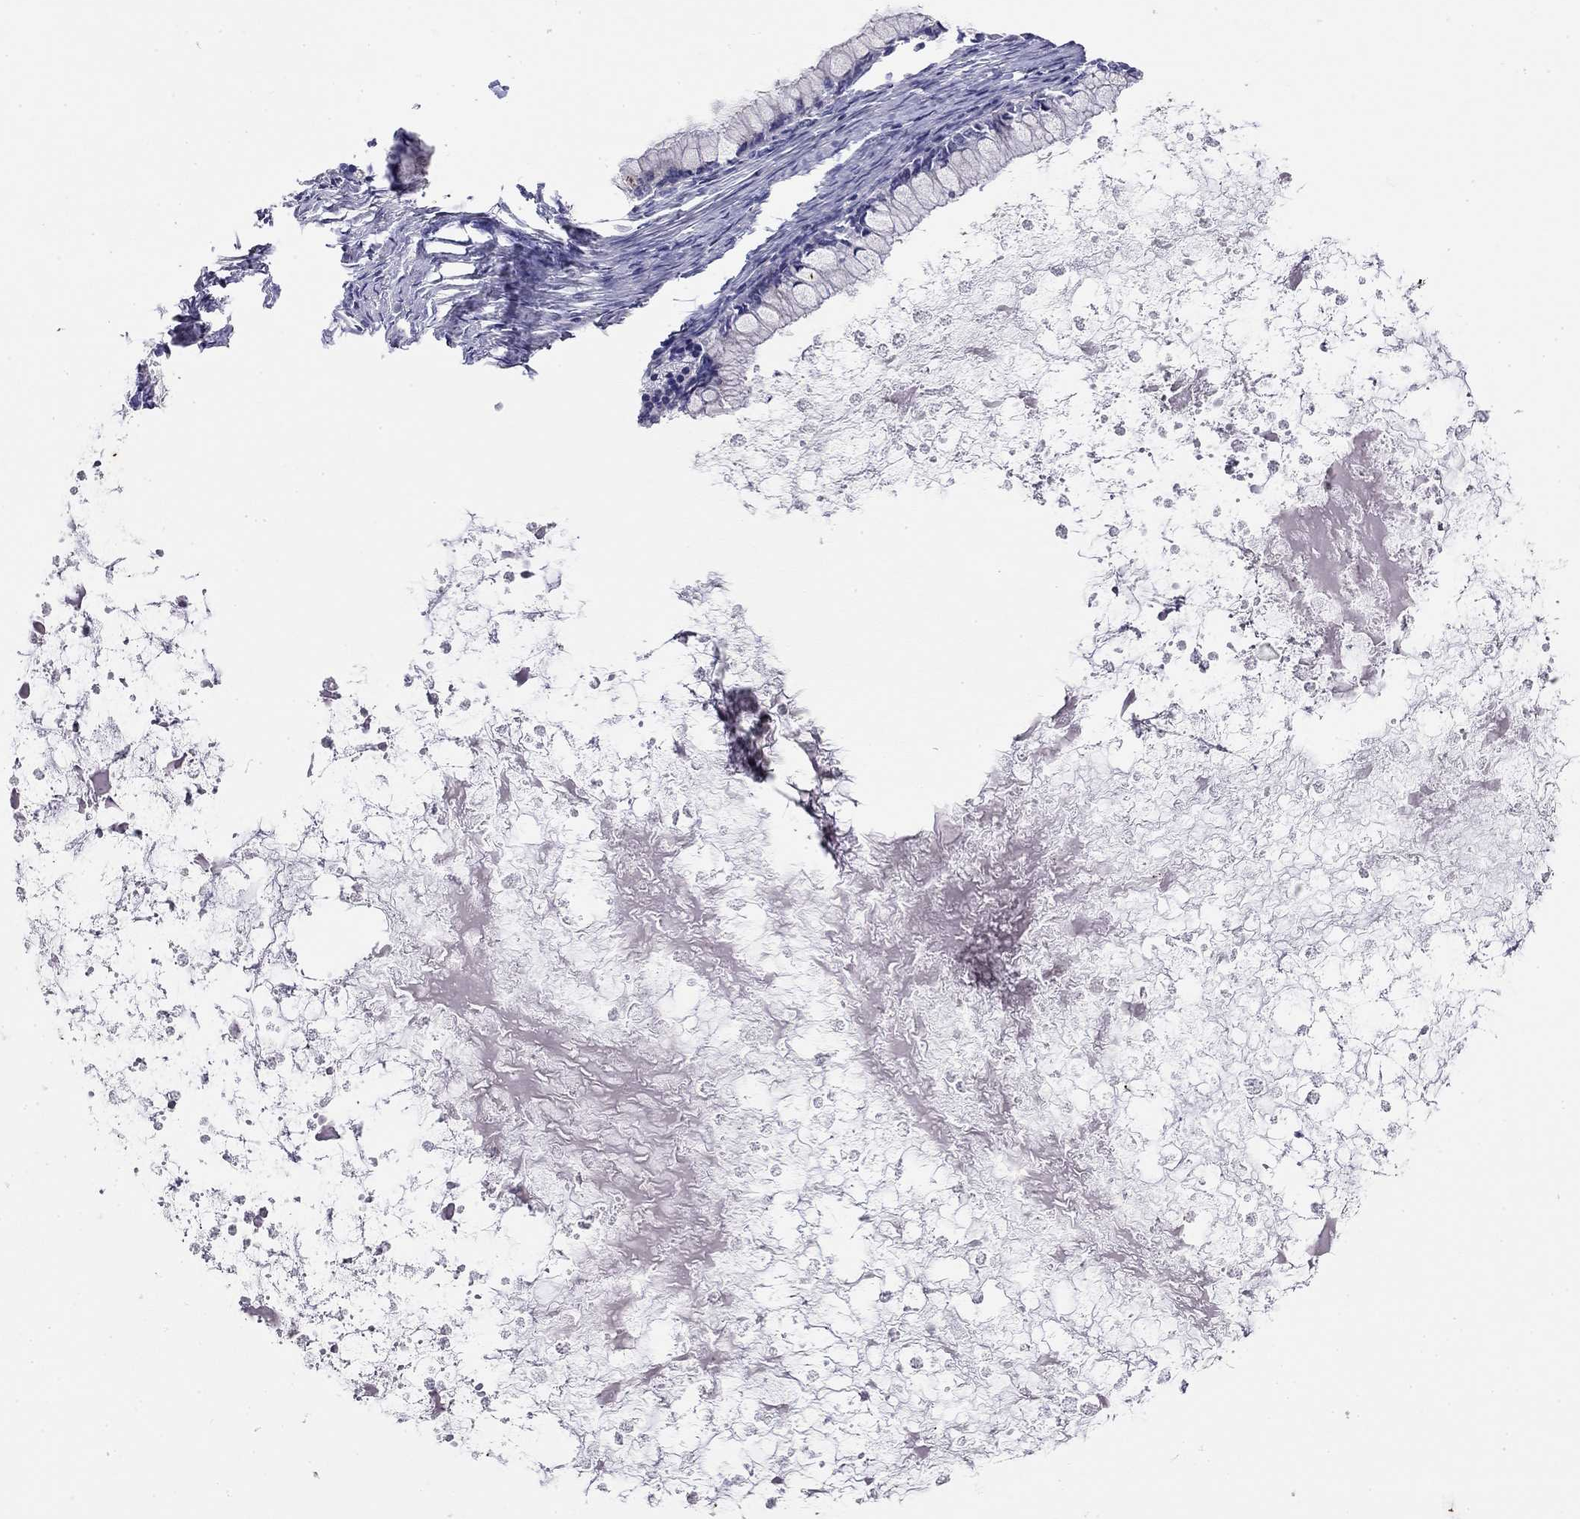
{"staining": {"intensity": "negative", "quantity": "none", "location": "none"}, "tissue": "ovarian cancer", "cell_type": "Tumor cells", "image_type": "cancer", "snomed": [{"axis": "morphology", "description": "Cystadenocarcinoma, mucinous, NOS"}, {"axis": "topography", "description": "Ovary"}], "caption": "An immunohistochemistry photomicrograph of ovarian cancer (mucinous cystadenocarcinoma) is shown. There is no staining in tumor cells of ovarian cancer (mucinous cystadenocarcinoma).", "gene": "RTL1", "patient": {"sex": "female", "age": 67}}